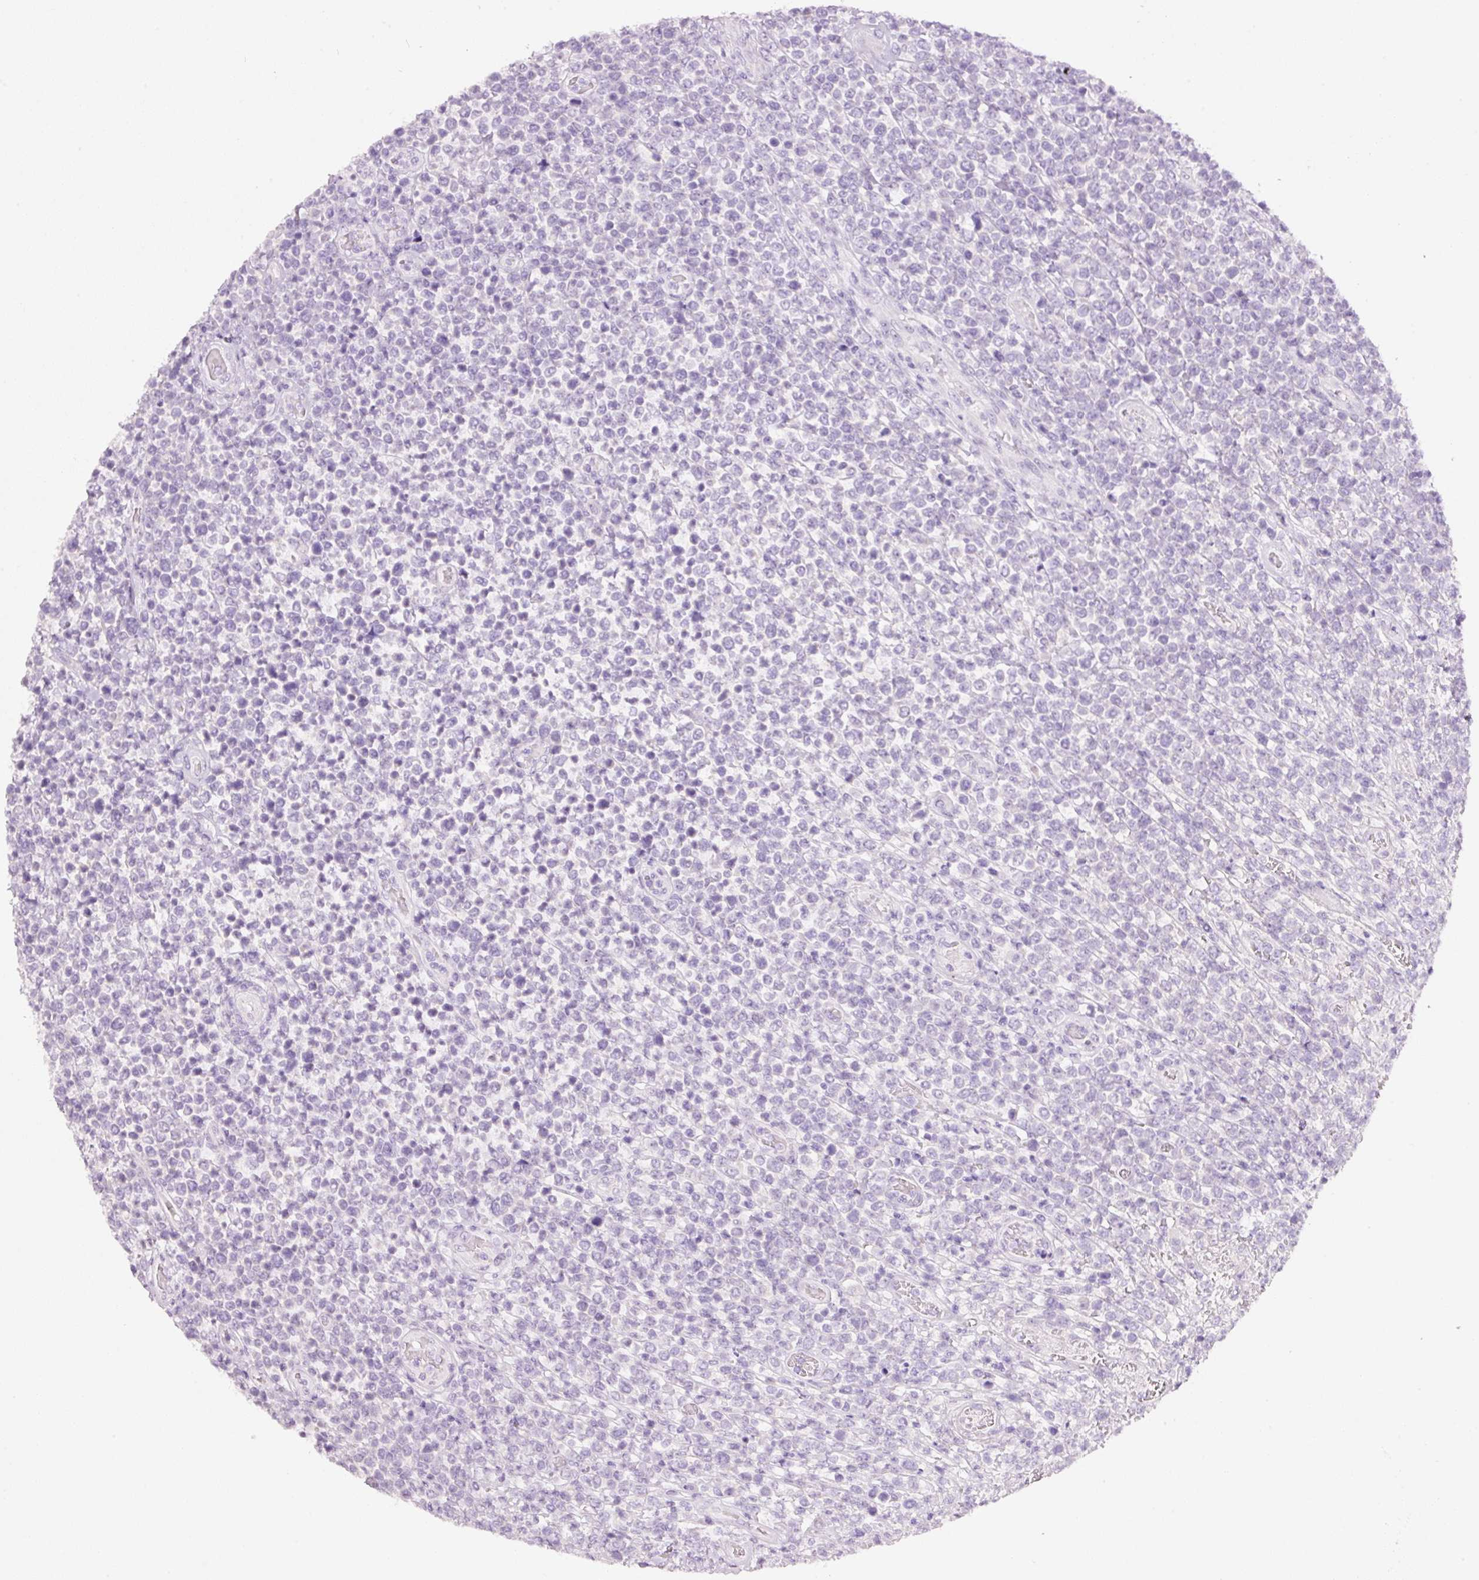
{"staining": {"intensity": "negative", "quantity": "none", "location": "none"}, "tissue": "lymphoma", "cell_type": "Tumor cells", "image_type": "cancer", "snomed": [{"axis": "morphology", "description": "Malignant lymphoma, non-Hodgkin's type, High grade"}, {"axis": "topography", "description": "Soft tissue"}], "caption": "This is an immunohistochemistry (IHC) histopathology image of lymphoma. There is no staining in tumor cells.", "gene": "GCG", "patient": {"sex": "female", "age": 56}}